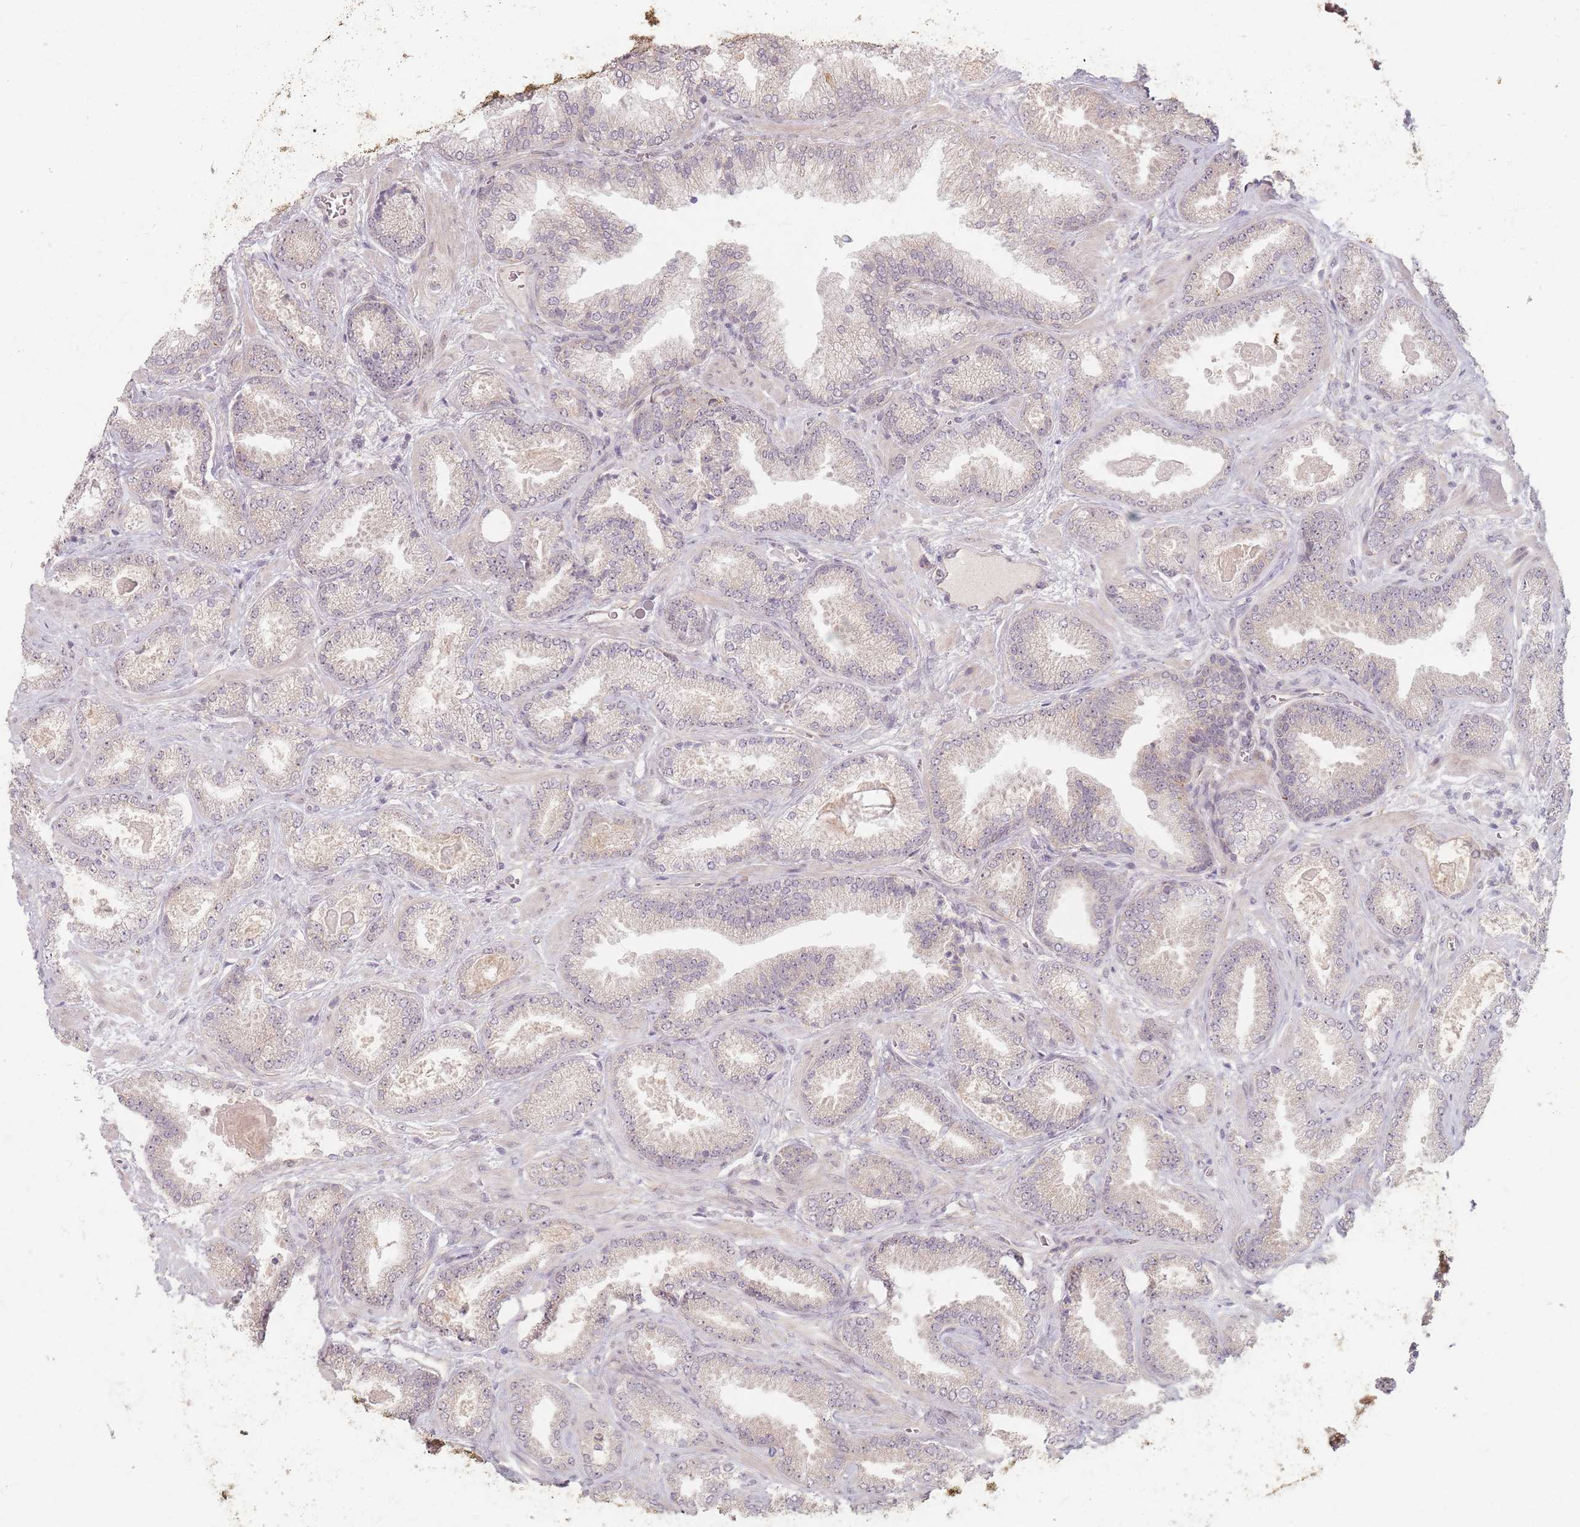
{"staining": {"intensity": "weak", "quantity": "<25%", "location": "cytoplasmic/membranous"}, "tissue": "prostate cancer", "cell_type": "Tumor cells", "image_type": "cancer", "snomed": [{"axis": "morphology", "description": "Adenocarcinoma, Low grade"}, {"axis": "topography", "description": "Prostate"}], "caption": "Histopathology image shows no protein expression in tumor cells of prostate adenocarcinoma (low-grade) tissue.", "gene": "GABRA6", "patient": {"sex": "male", "age": 62}}